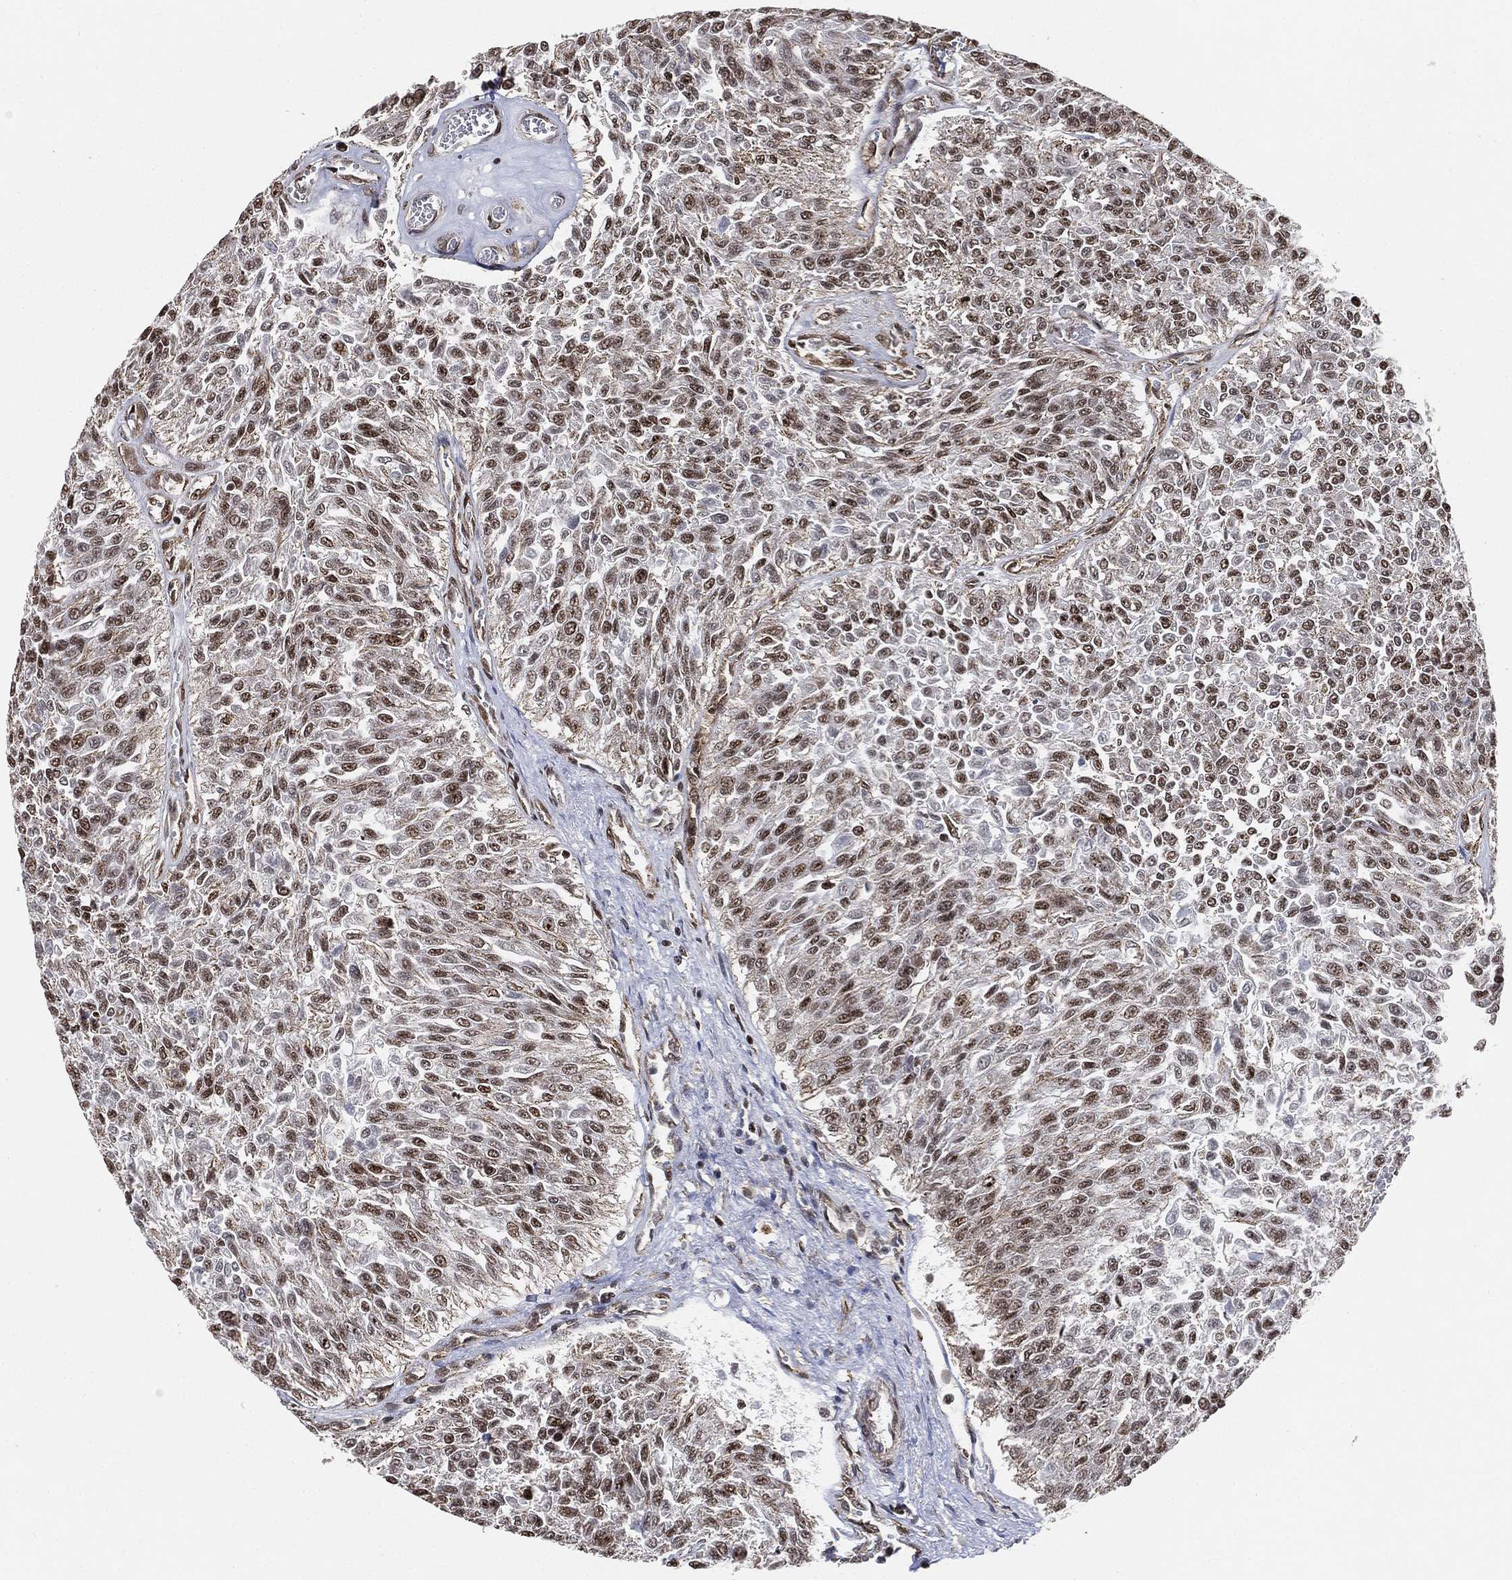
{"staining": {"intensity": "moderate", "quantity": "25%-75%", "location": "nuclear"}, "tissue": "urothelial cancer", "cell_type": "Tumor cells", "image_type": "cancer", "snomed": [{"axis": "morphology", "description": "Urothelial carcinoma, Low grade"}, {"axis": "topography", "description": "Urinary bladder"}], "caption": "Urothelial cancer stained for a protein (brown) demonstrates moderate nuclear positive staining in about 25%-75% of tumor cells.", "gene": "RSRC2", "patient": {"sex": "male", "age": 78}}